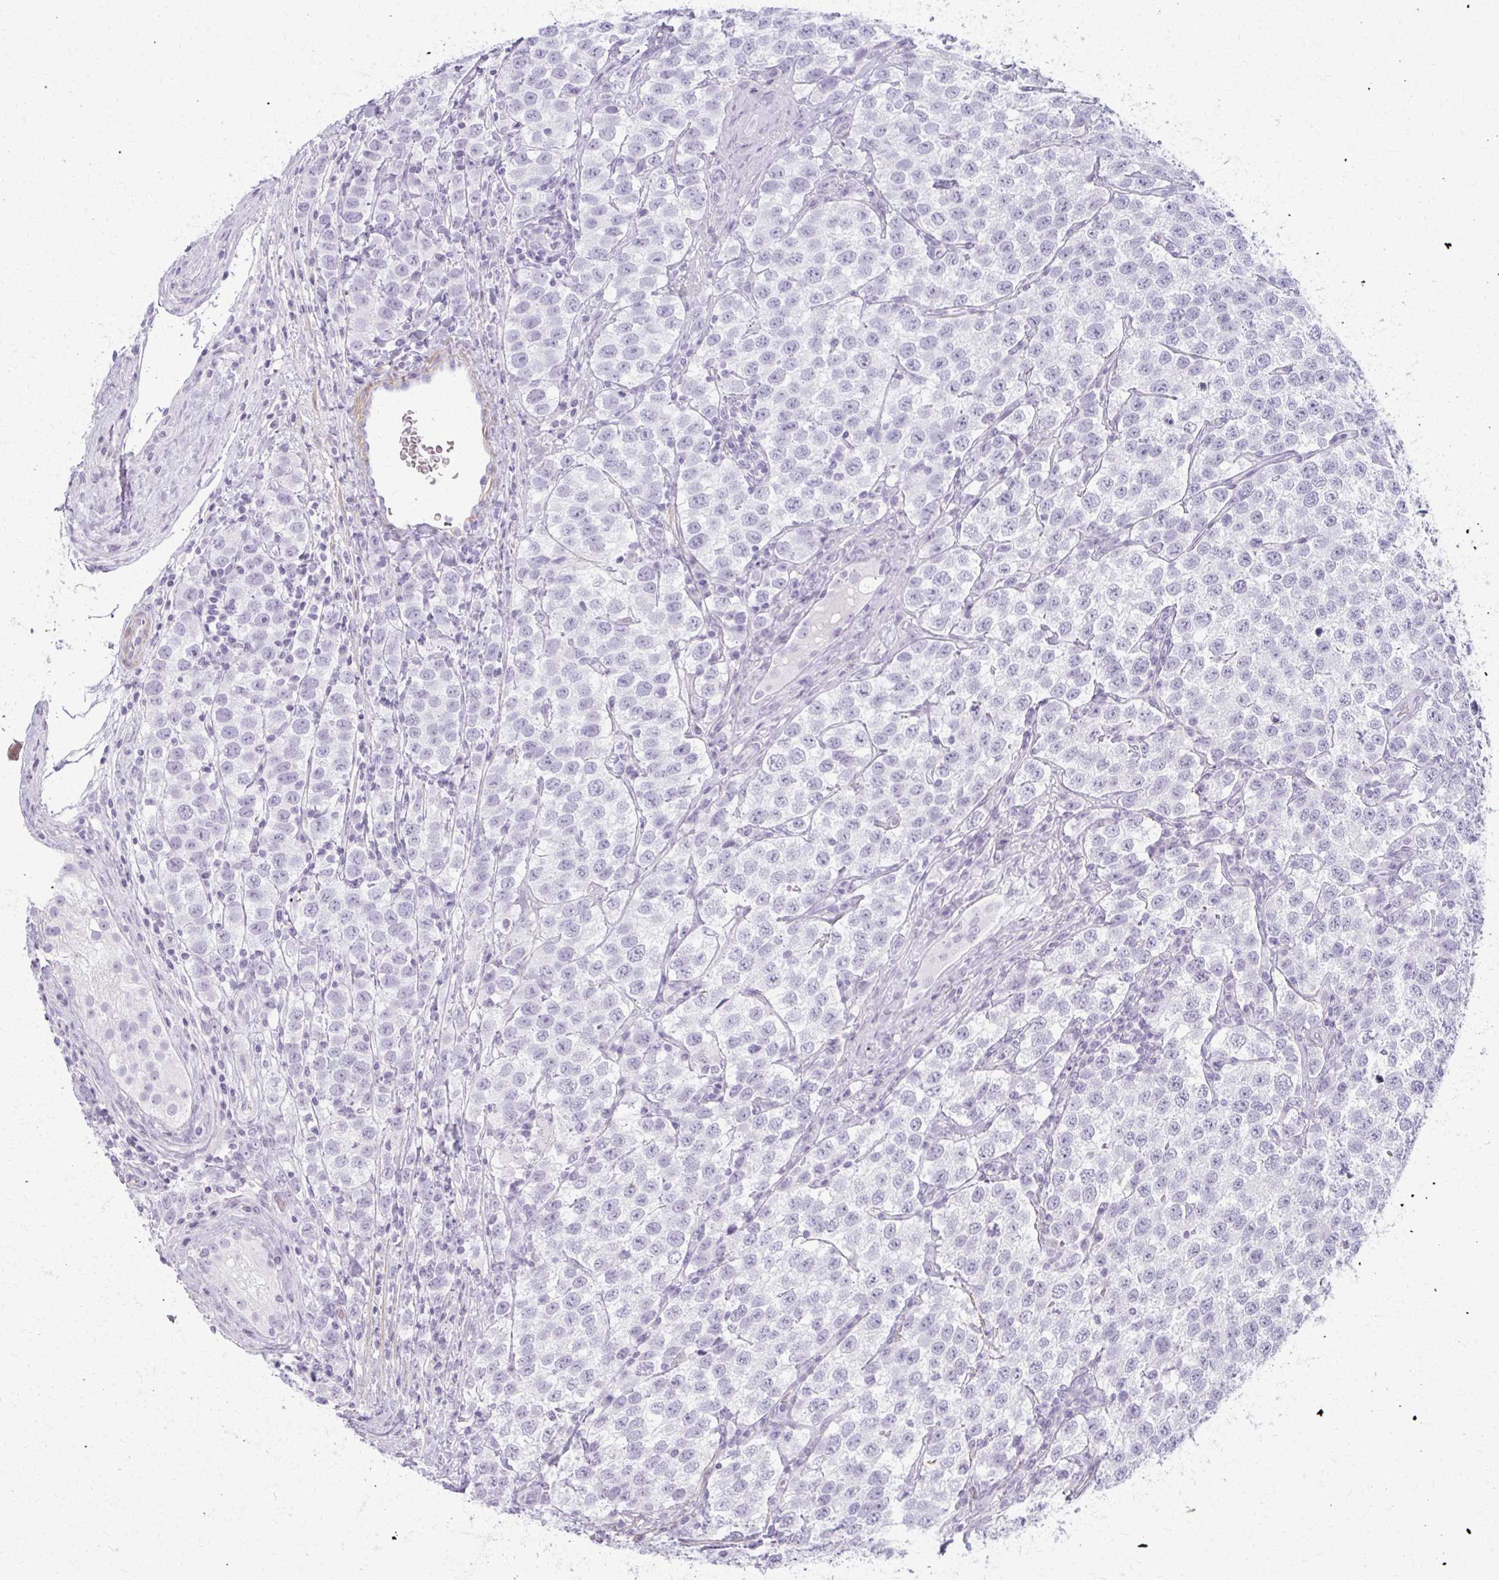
{"staining": {"intensity": "negative", "quantity": "none", "location": "none"}, "tissue": "testis cancer", "cell_type": "Tumor cells", "image_type": "cancer", "snomed": [{"axis": "morphology", "description": "Seminoma, NOS"}, {"axis": "topography", "description": "Testis"}], "caption": "DAB immunohistochemical staining of human seminoma (testis) exhibits no significant staining in tumor cells. (Immunohistochemistry (ihc), brightfield microscopy, high magnification).", "gene": "CA3", "patient": {"sex": "male", "age": 34}}